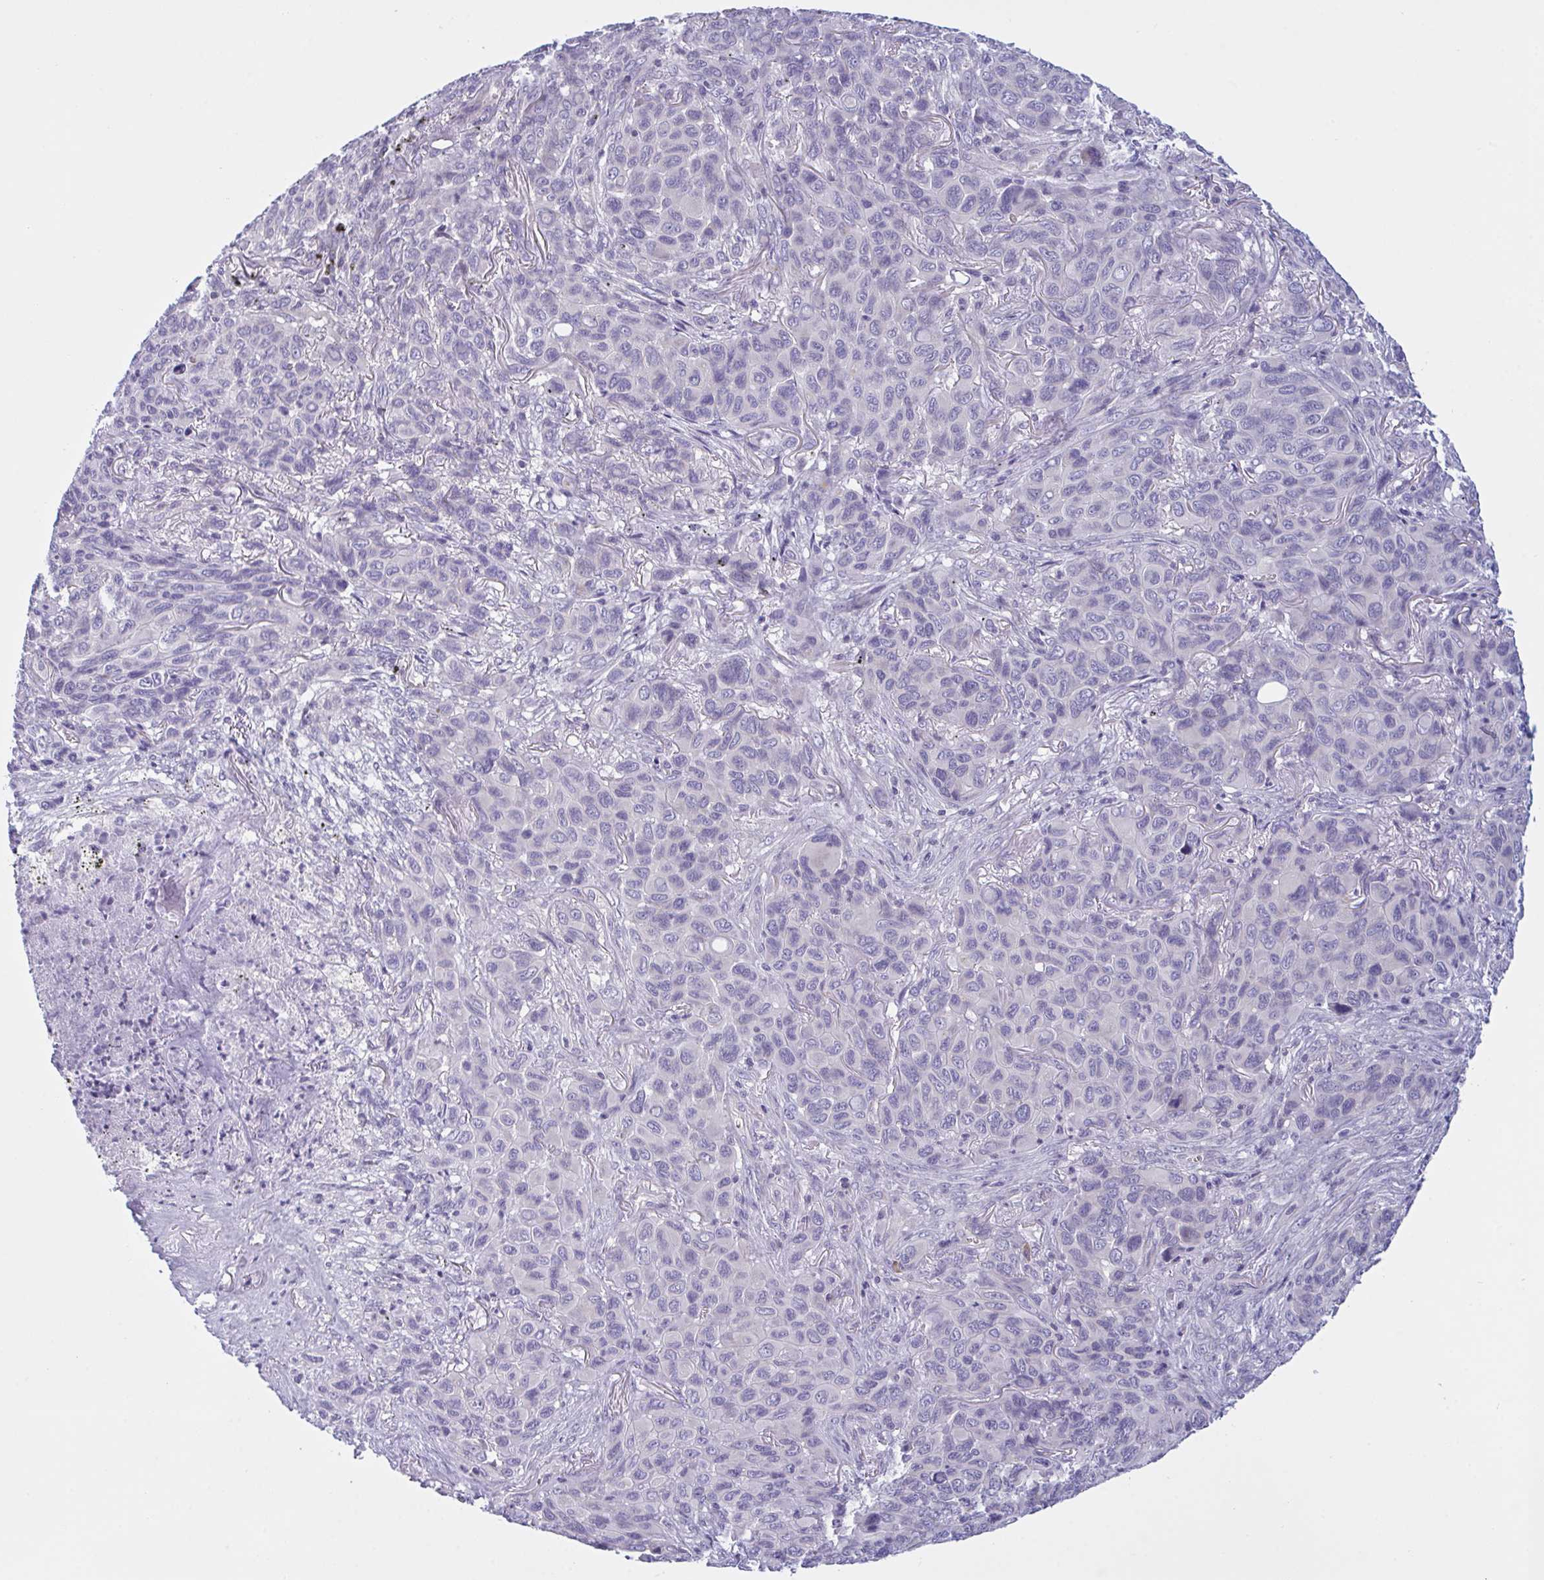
{"staining": {"intensity": "negative", "quantity": "none", "location": "none"}, "tissue": "melanoma", "cell_type": "Tumor cells", "image_type": "cancer", "snomed": [{"axis": "morphology", "description": "Malignant melanoma, Metastatic site"}, {"axis": "topography", "description": "Lung"}], "caption": "Immunohistochemistry (IHC) photomicrograph of neoplastic tissue: human melanoma stained with DAB (3,3'-diaminobenzidine) displays no significant protein staining in tumor cells.", "gene": "NAA30", "patient": {"sex": "male", "age": 48}}